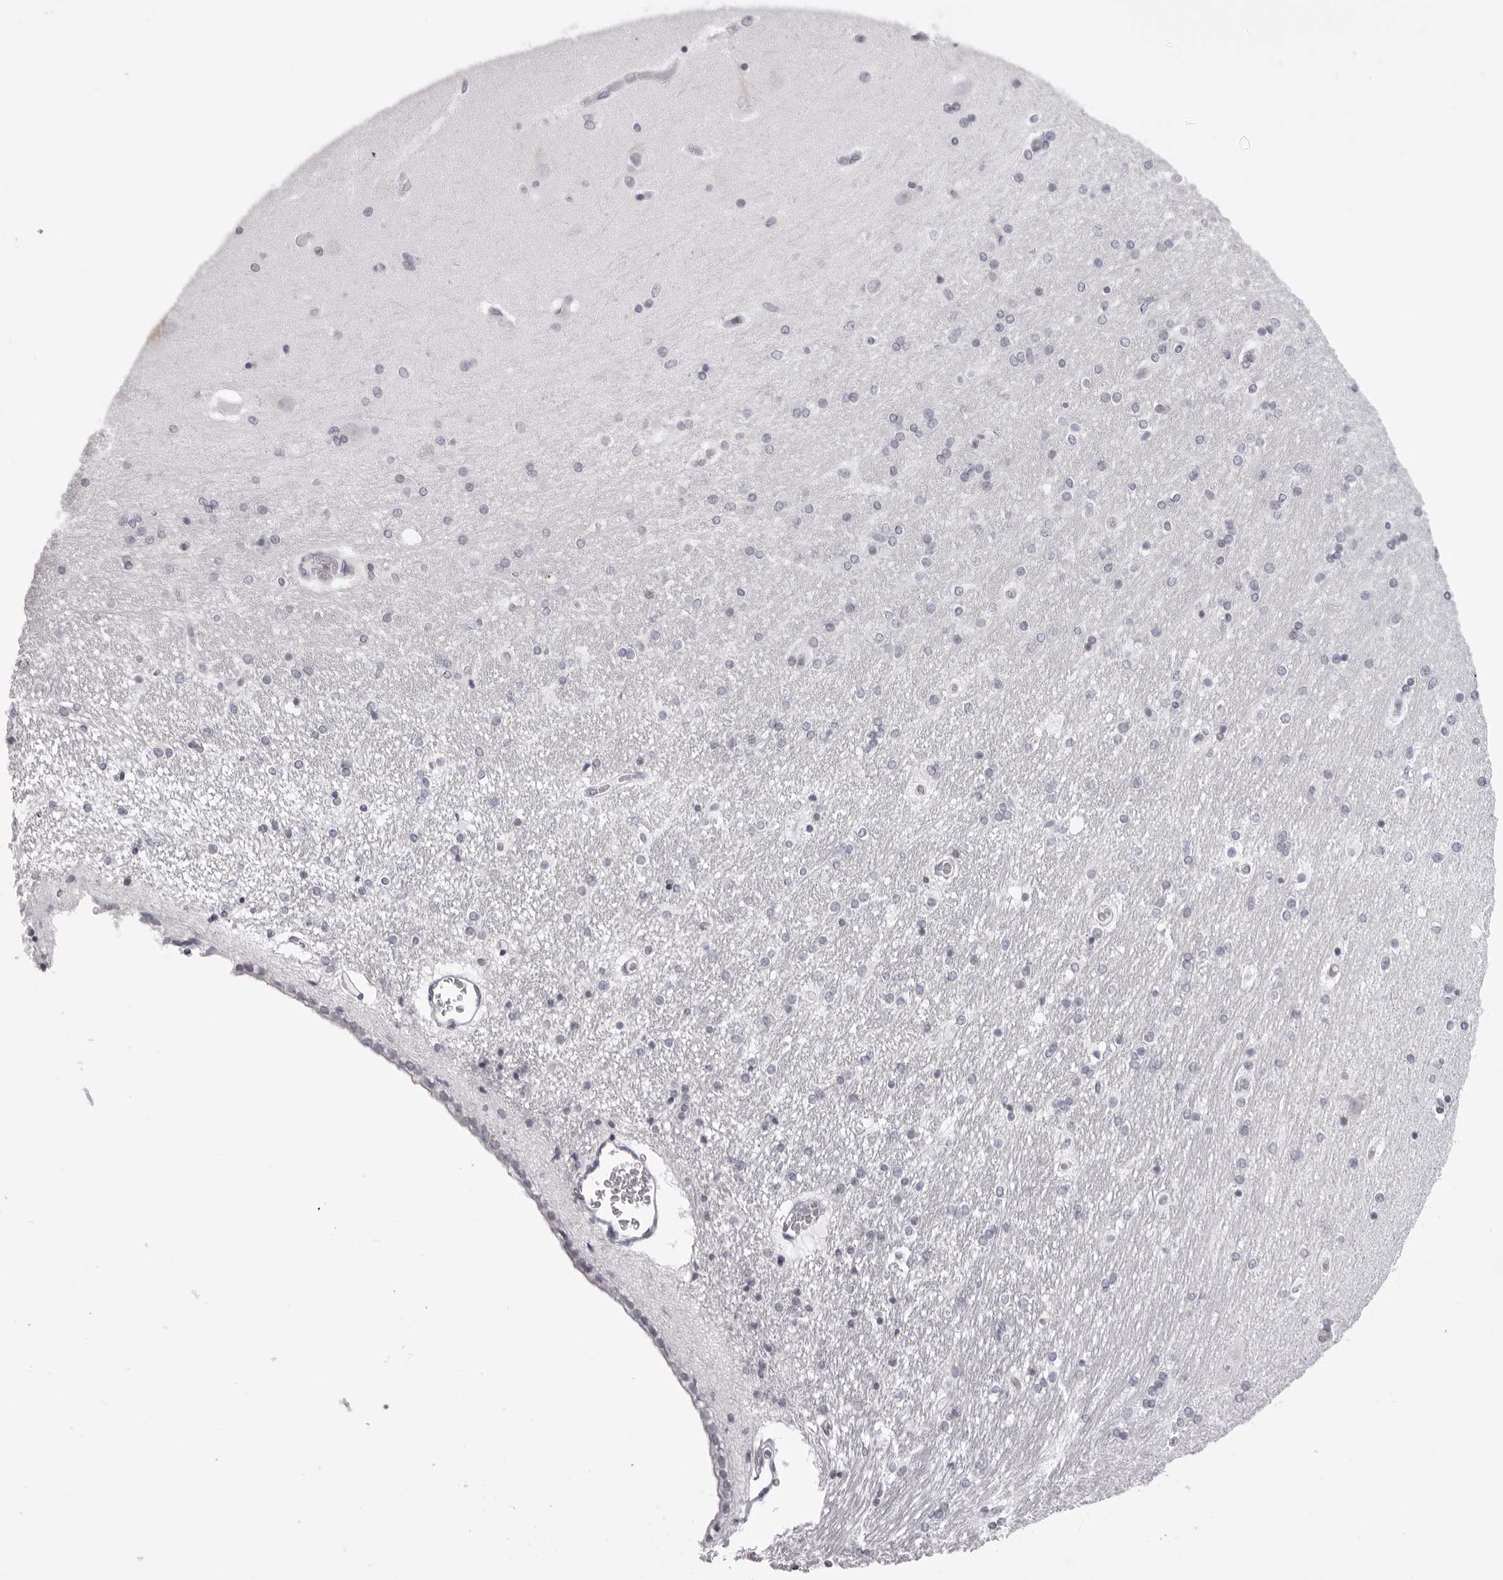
{"staining": {"intensity": "negative", "quantity": "none", "location": "none"}, "tissue": "hippocampus", "cell_type": "Glial cells", "image_type": "normal", "snomed": [{"axis": "morphology", "description": "Normal tissue, NOS"}, {"axis": "topography", "description": "Hippocampus"}], "caption": "A high-resolution image shows immunohistochemistry staining of benign hippocampus, which reveals no significant expression in glial cells.", "gene": "MAFK", "patient": {"sex": "female", "age": 54}}